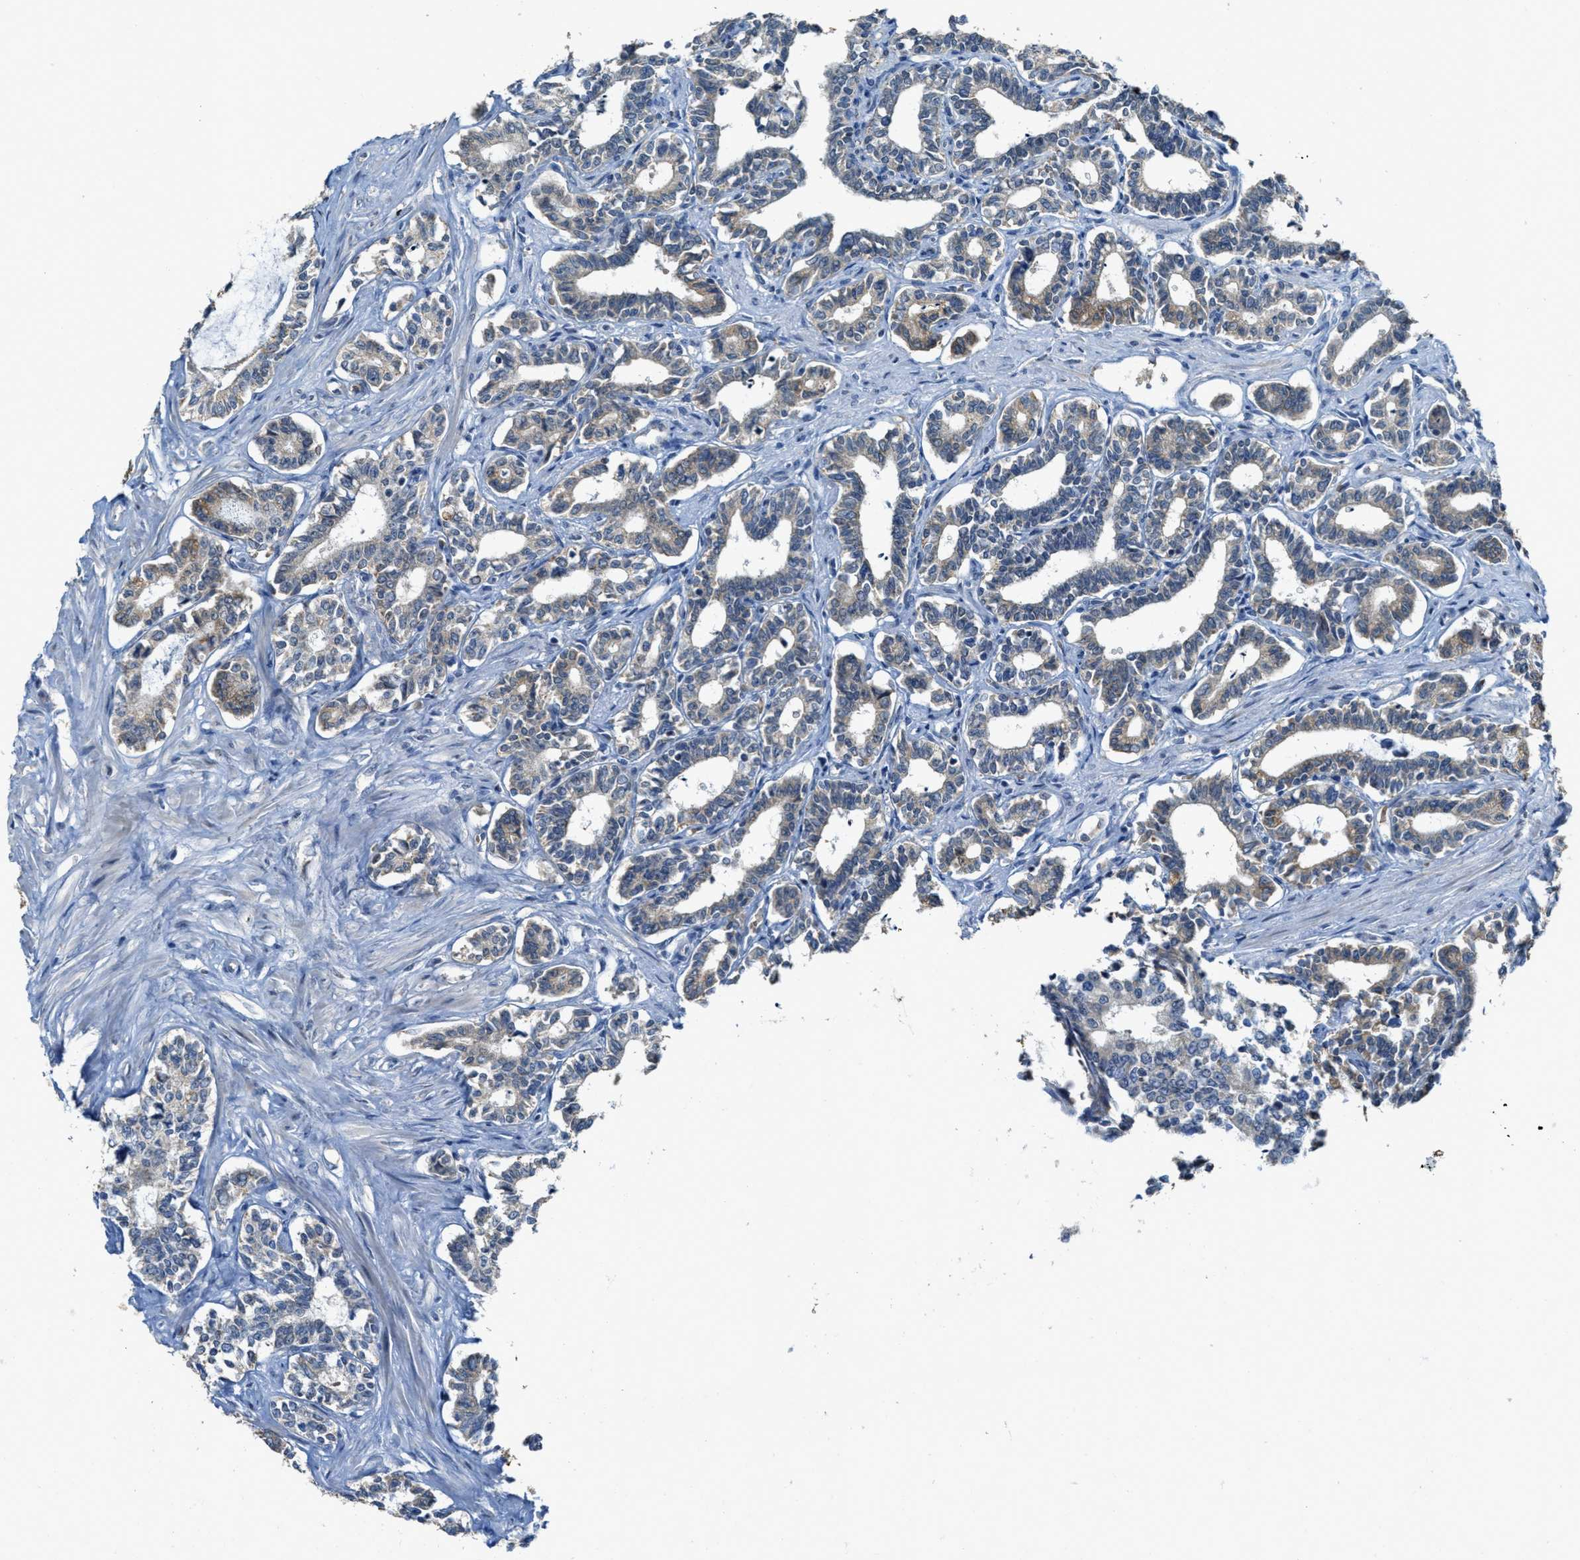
{"staining": {"intensity": "weak", "quantity": ">75%", "location": "cytoplasmic/membranous"}, "tissue": "seminal vesicle", "cell_type": "Glandular cells", "image_type": "normal", "snomed": [{"axis": "morphology", "description": "Normal tissue, NOS"}, {"axis": "morphology", "description": "Adenocarcinoma, High grade"}, {"axis": "topography", "description": "Prostate"}, {"axis": "topography", "description": "Seminal veicle"}], "caption": "Protein expression analysis of unremarkable seminal vesicle demonstrates weak cytoplasmic/membranous staining in approximately >75% of glandular cells.", "gene": "CDON", "patient": {"sex": "male", "age": 55}}